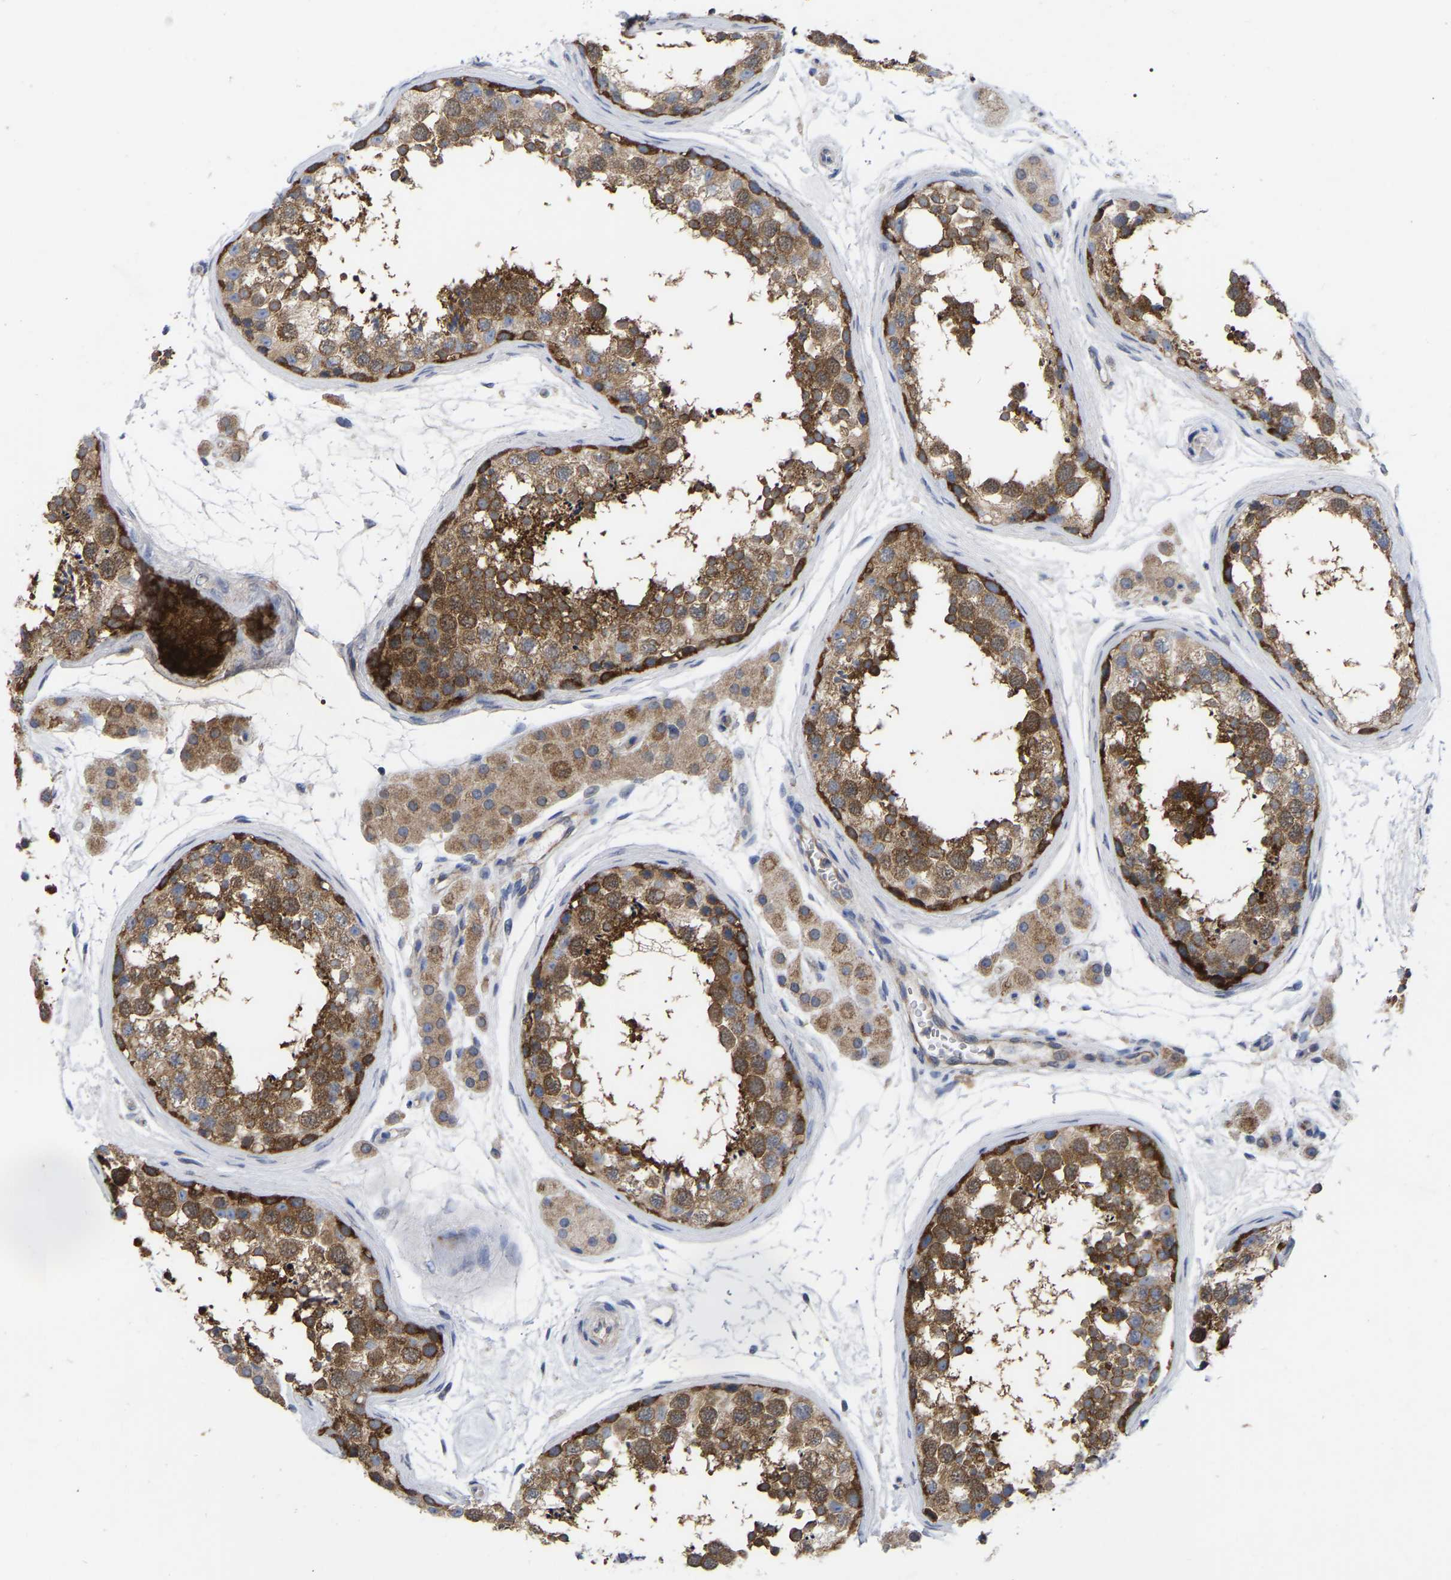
{"staining": {"intensity": "strong", "quantity": "25%-75%", "location": "cytoplasmic/membranous"}, "tissue": "testis", "cell_type": "Cells in seminiferous ducts", "image_type": "normal", "snomed": [{"axis": "morphology", "description": "Normal tissue, NOS"}, {"axis": "topography", "description": "Testis"}], "caption": "Normal testis was stained to show a protein in brown. There is high levels of strong cytoplasmic/membranous staining in approximately 25%-75% of cells in seminiferous ducts. (Brightfield microscopy of DAB IHC at high magnification).", "gene": "TCP1", "patient": {"sex": "male", "age": 56}}